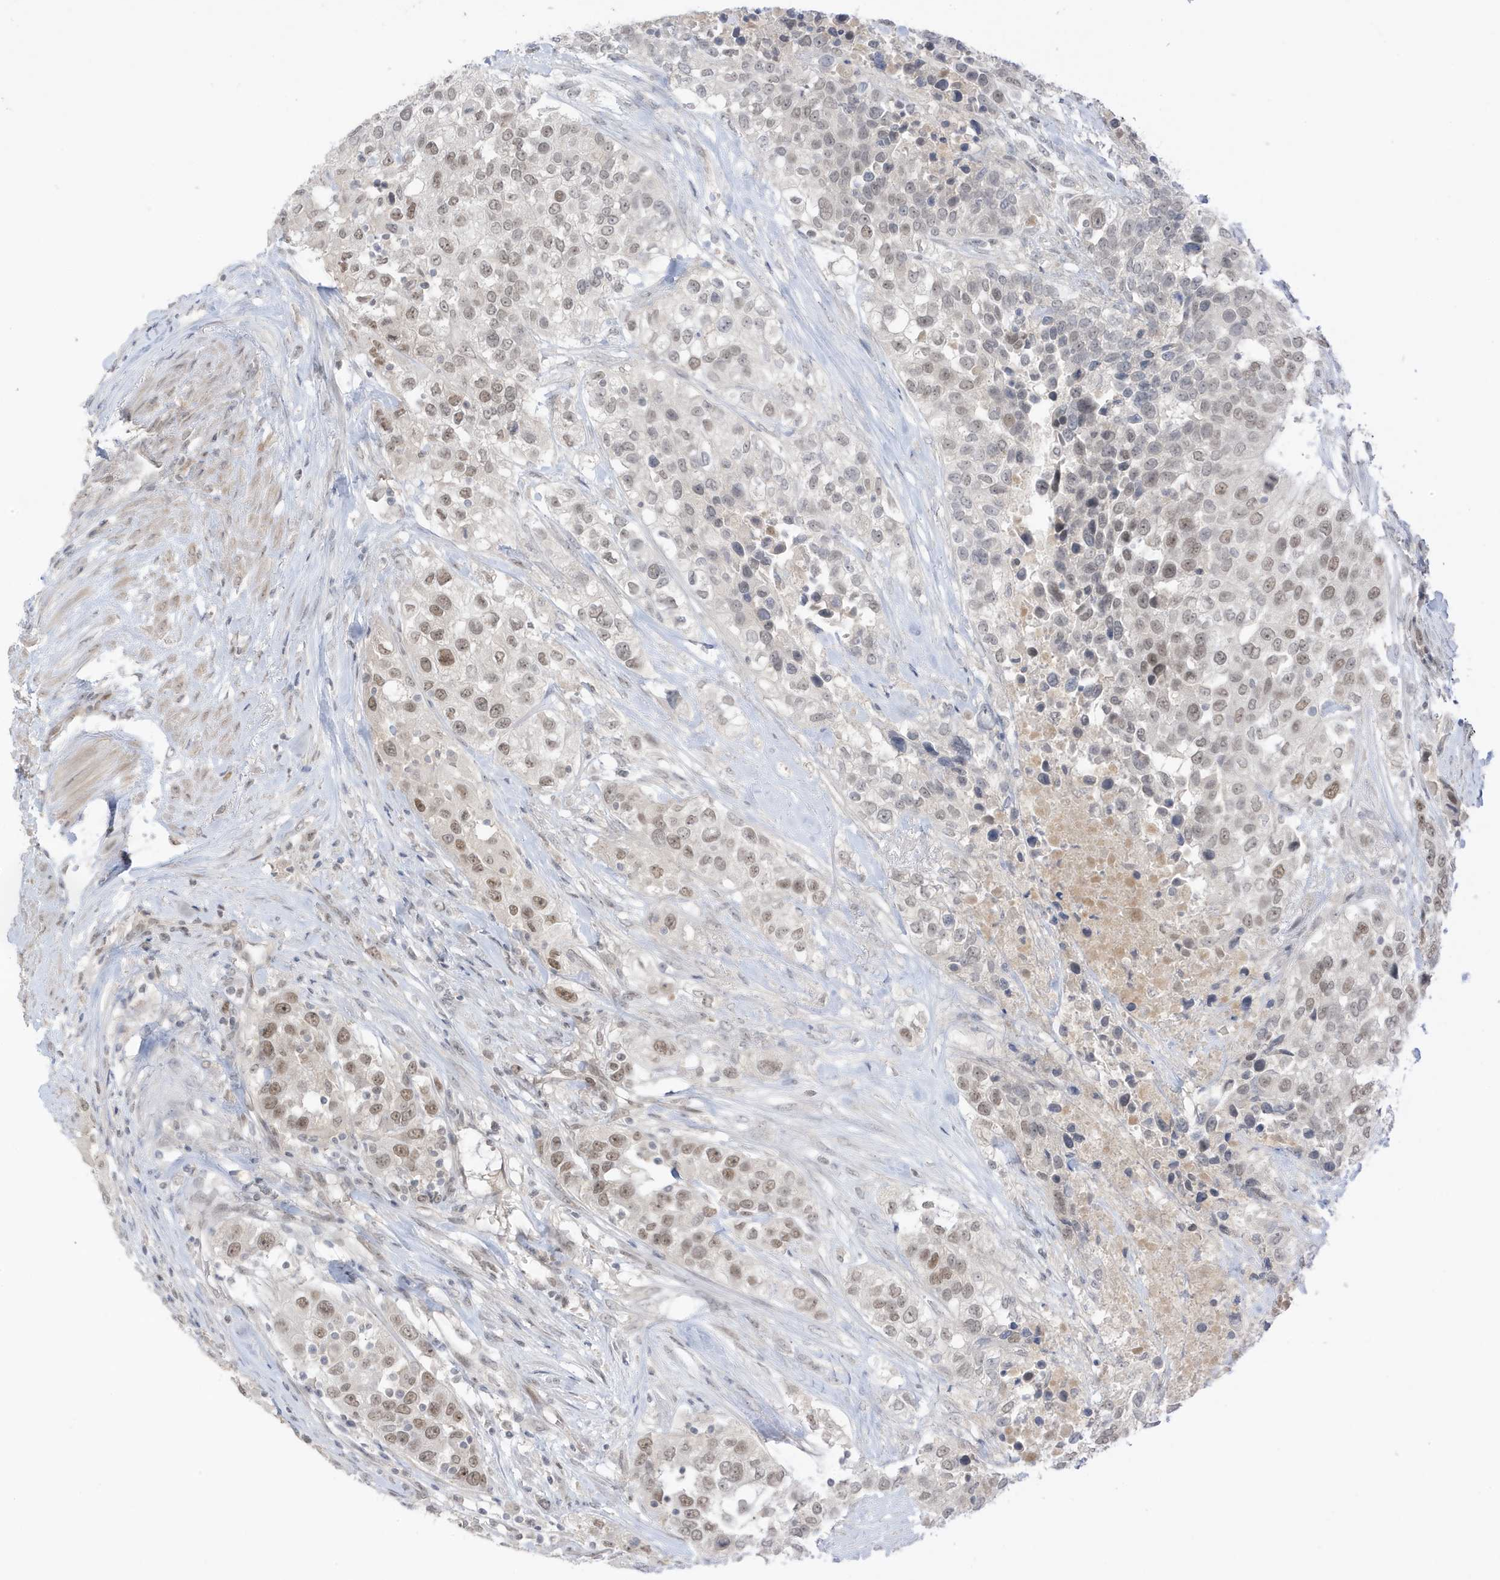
{"staining": {"intensity": "moderate", "quantity": "25%-75%", "location": "nuclear"}, "tissue": "urothelial cancer", "cell_type": "Tumor cells", "image_type": "cancer", "snomed": [{"axis": "morphology", "description": "Urothelial carcinoma, High grade"}, {"axis": "topography", "description": "Urinary bladder"}], "caption": "Human urothelial cancer stained with a brown dye exhibits moderate nuclear positive staining in about 25%-75% of tumor cells.", "gene": "MSL3", "patient": {"sex": "female", "age": 80}}